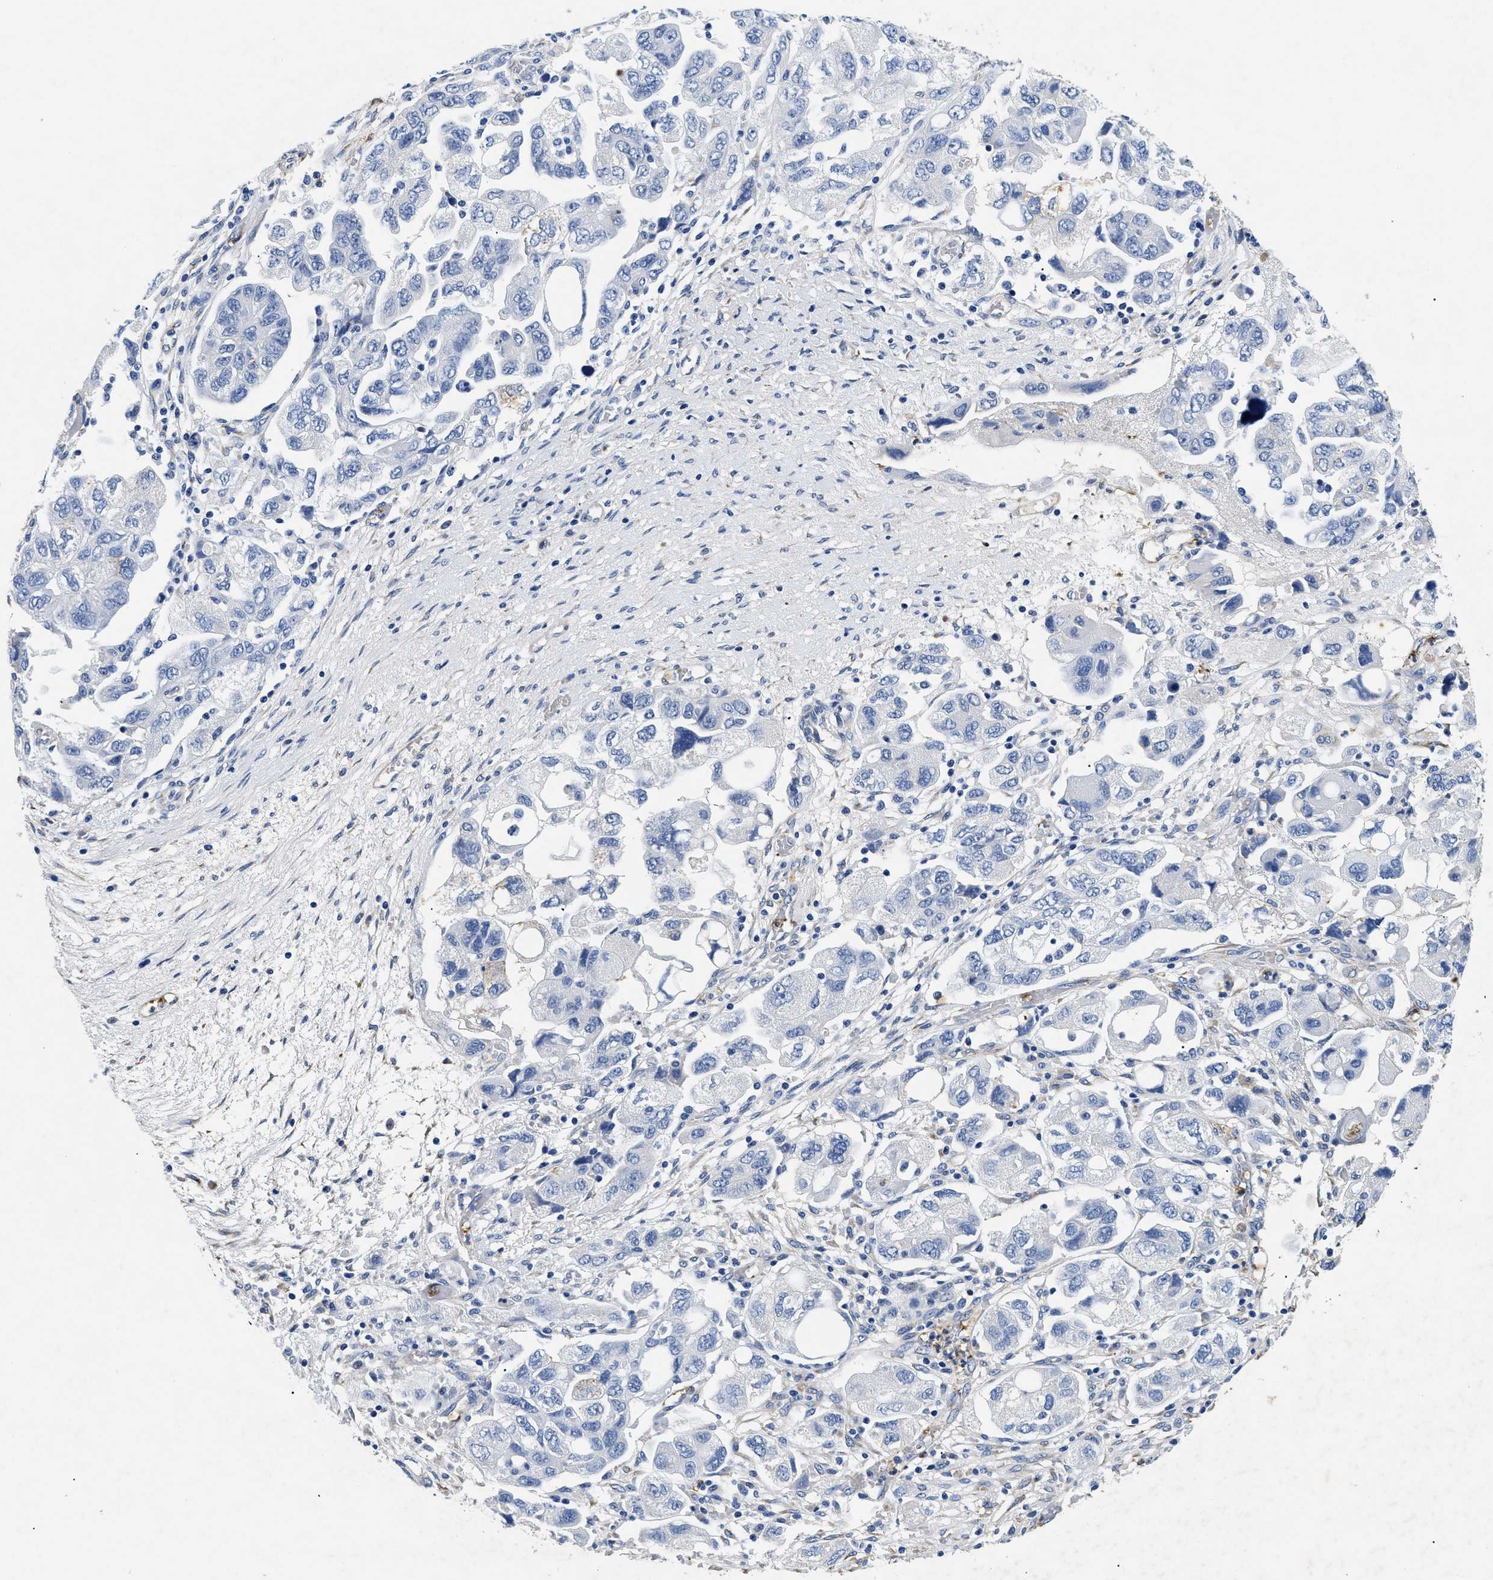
{"staining": {"intensity": "negative", "quantity": "none", "location": "none"}, "tissue": "ovarian cancer", "cell_type": "Tumor cells", "image_type": "cancer", "snomed": [{"axis": "morphology", "description": "Carcinoma, NOS"}, {"axis": "morphology", "description": "Cystadenocarcinoma, serous, NOS"}, {"axis": "topography", "description": "Ovary"}], "caption": "IHC image of neoplastic tissue: human serous cystadenocarcinoma (ovarian) stained with DAB (3,3'-diaminobenzidine) shows no significant protein positivity in tumor cells.", "gene": "LAMA3", "patient": {"sex": "female", "age": 69}}